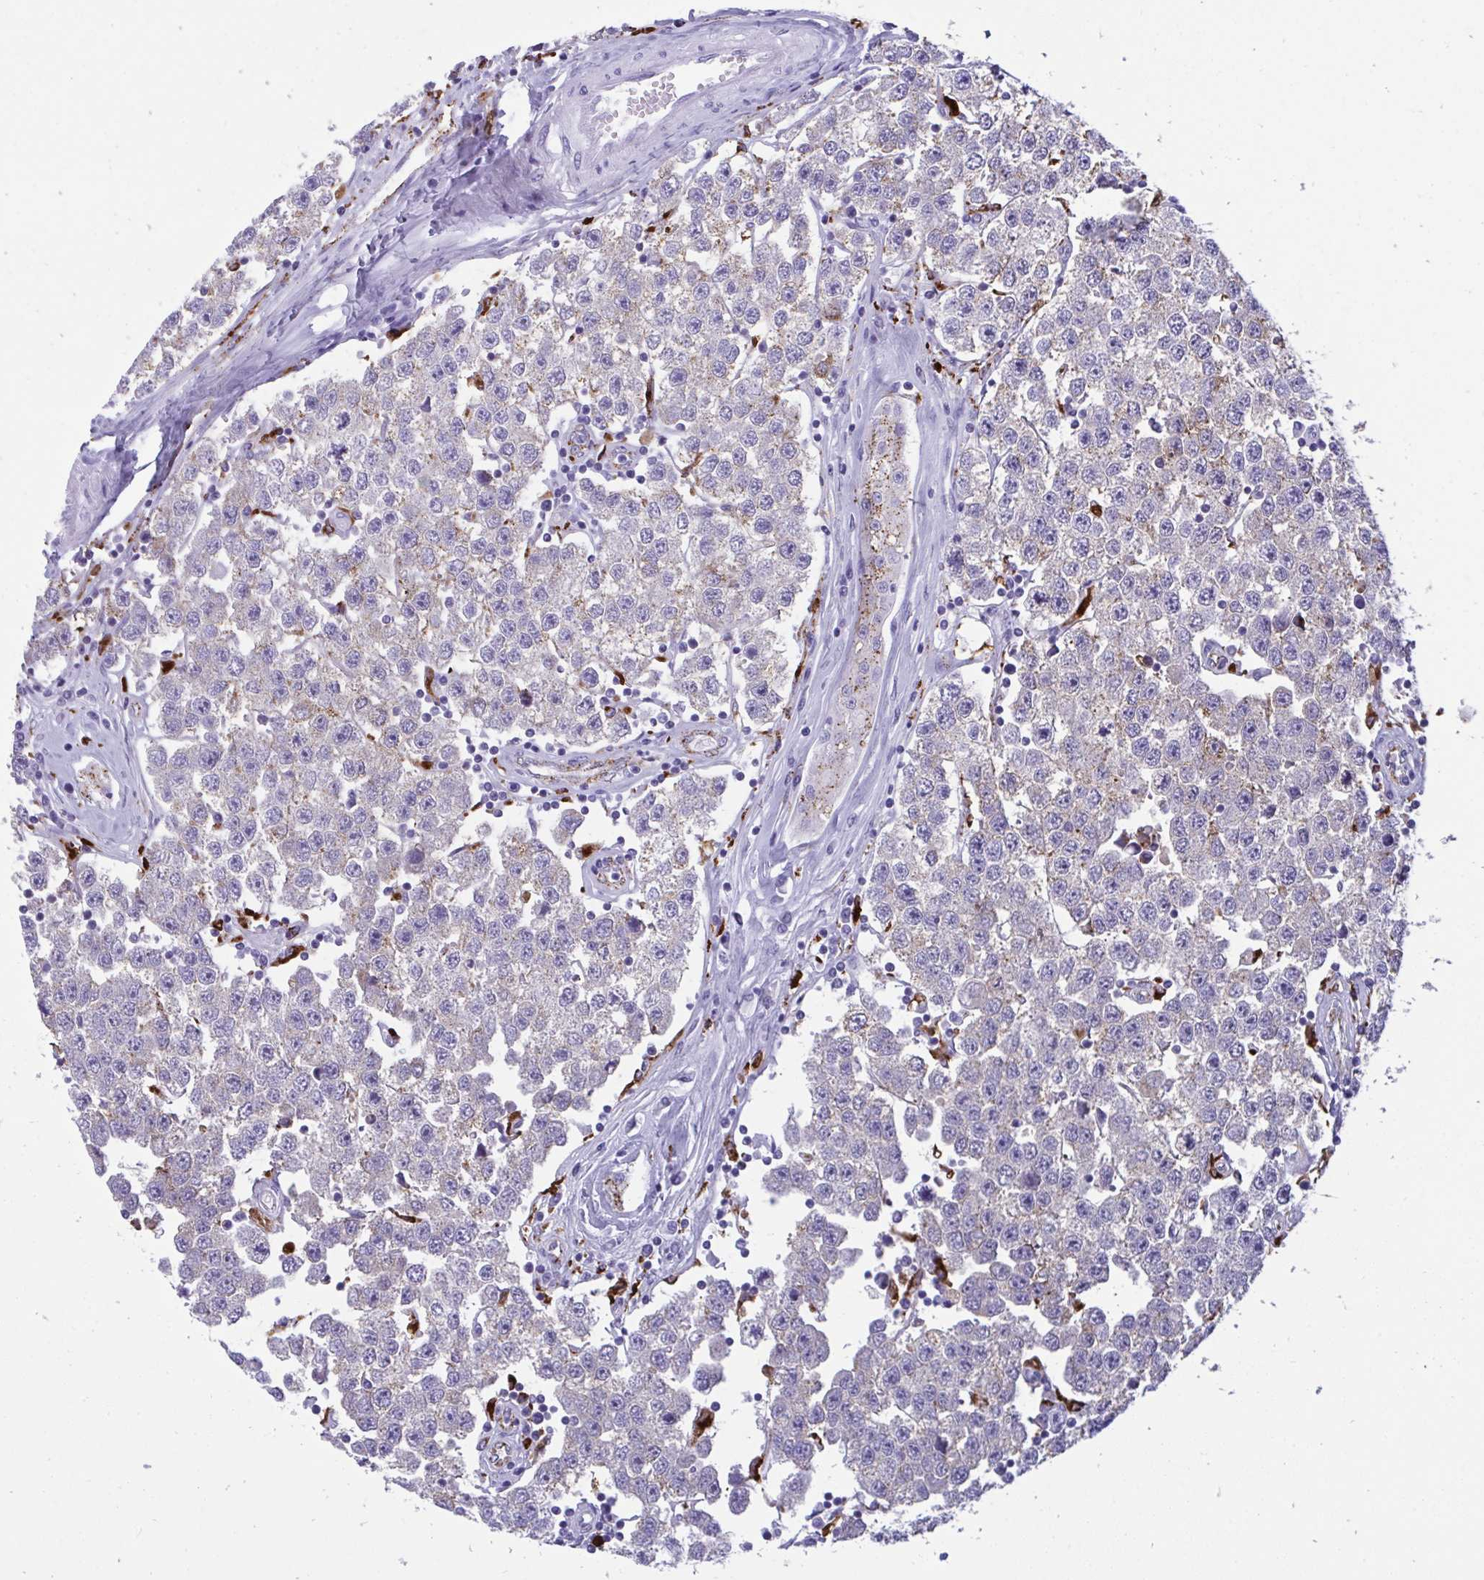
{"staining": {"intensity": "negative", "quantity": "none", "location": "none"}, "tissue": "testis cancer", "cell_type": "Tumor cells", "image_type": "cancer", "snomed": [{"axis": "morphology", "description": "Seminoma, NOS"}, {"axis": "topography", "description": "Testis"}], "caption": "DAB immunohistochemical staining of human testis cancer displays no significant staining in tumor cells. Nuclei are stained in blue.", "gene": "CPVL", "patient": {"sex": "male", "age": 34}}